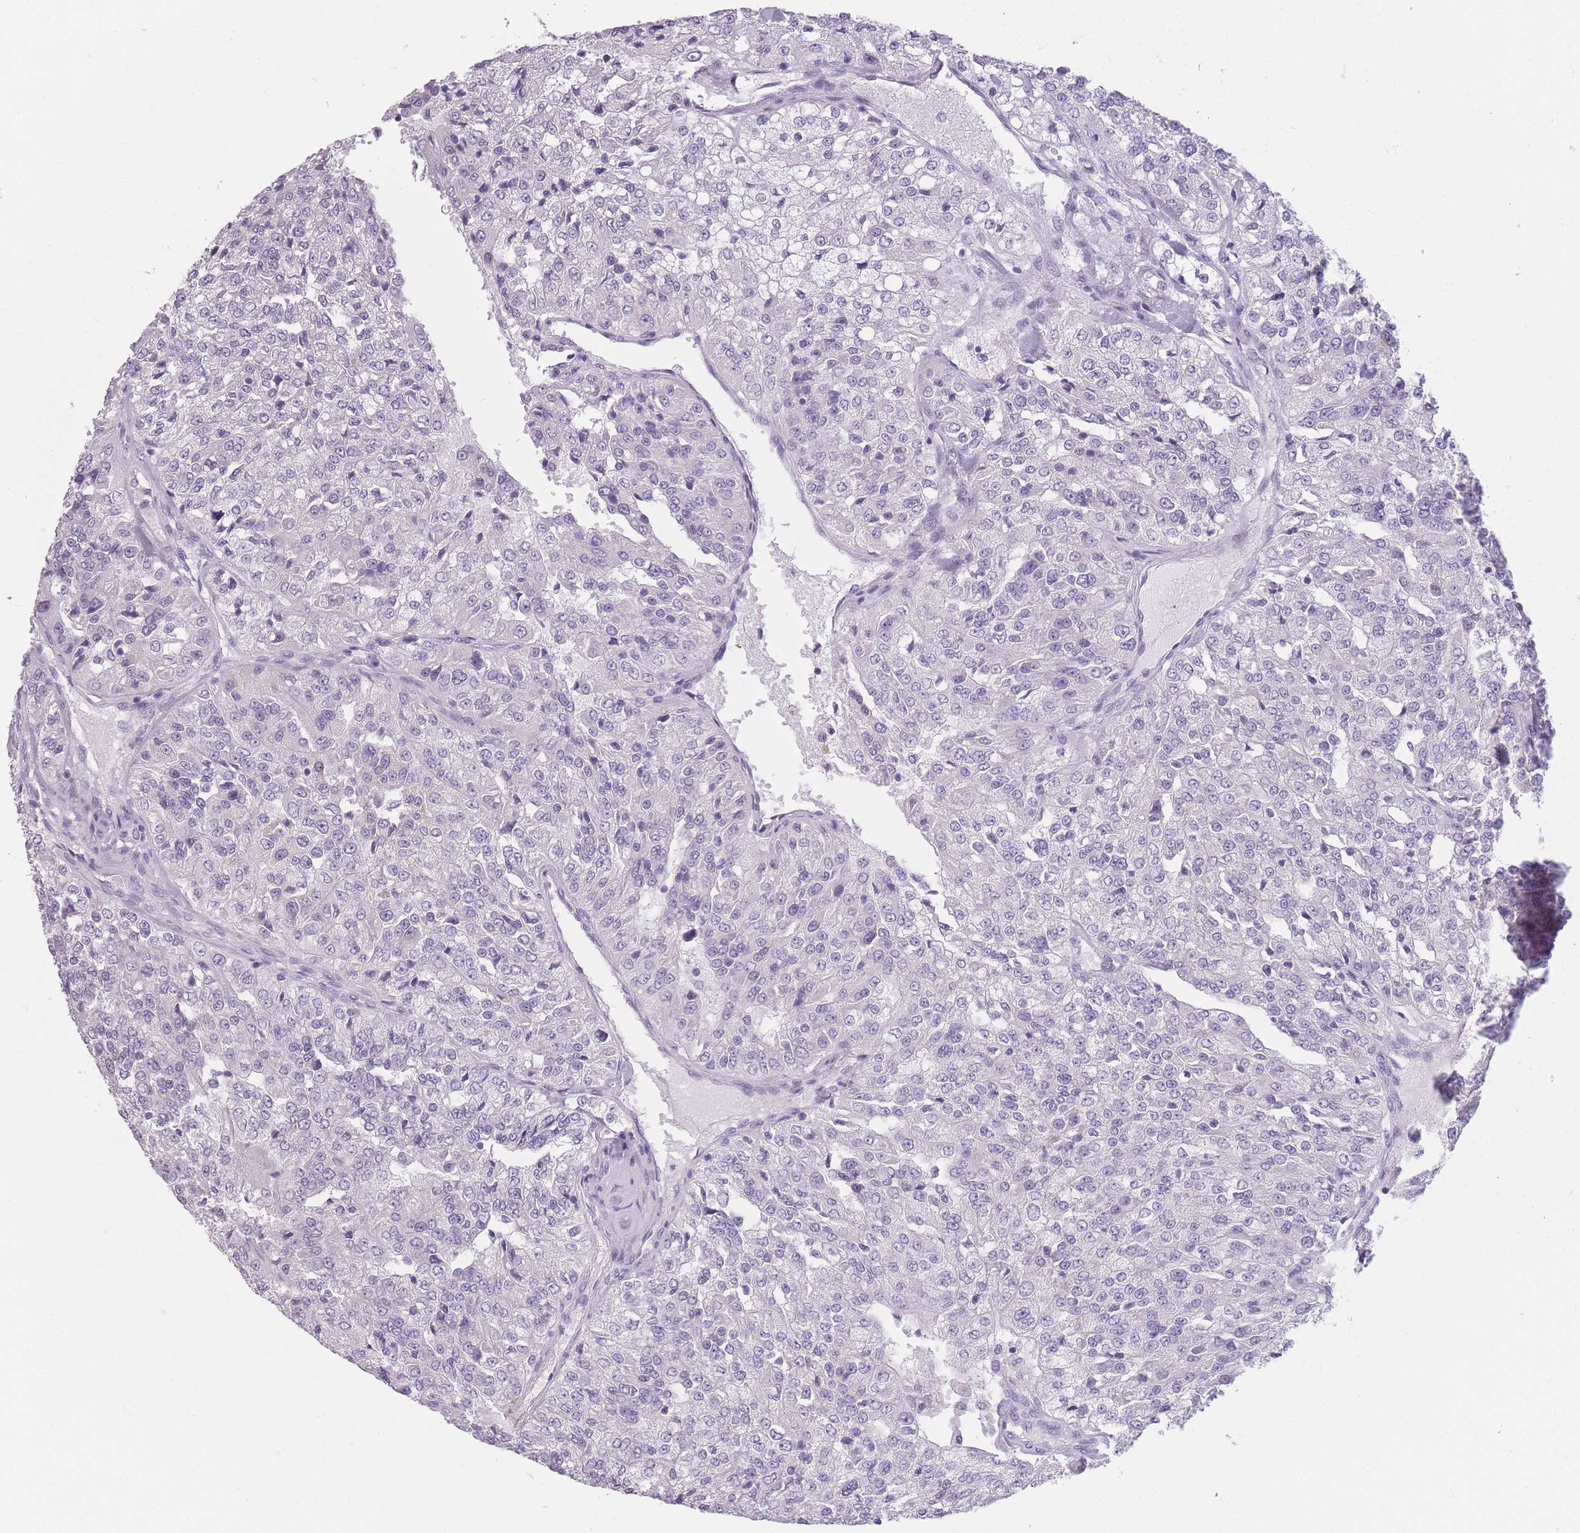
{"staining": {"intensity": "negative", "quantity": "none", "location": "none"}, "tissue": "renal cancer", "cell_type": "Tumor cells", "image_type": "cancer", "snomed": [{"axis": "morphology", "description": "Adenocarcinoma, NOS"}, {"axis": "topography", "description": "Kidney"}], "caption": "IHC image of neoplastic tissue: renal cancer stained with DAB reveals no significant protein staining in tumor cells.", "gene": "TMEM236", "patient": {"sex": "female", "age": 63}}